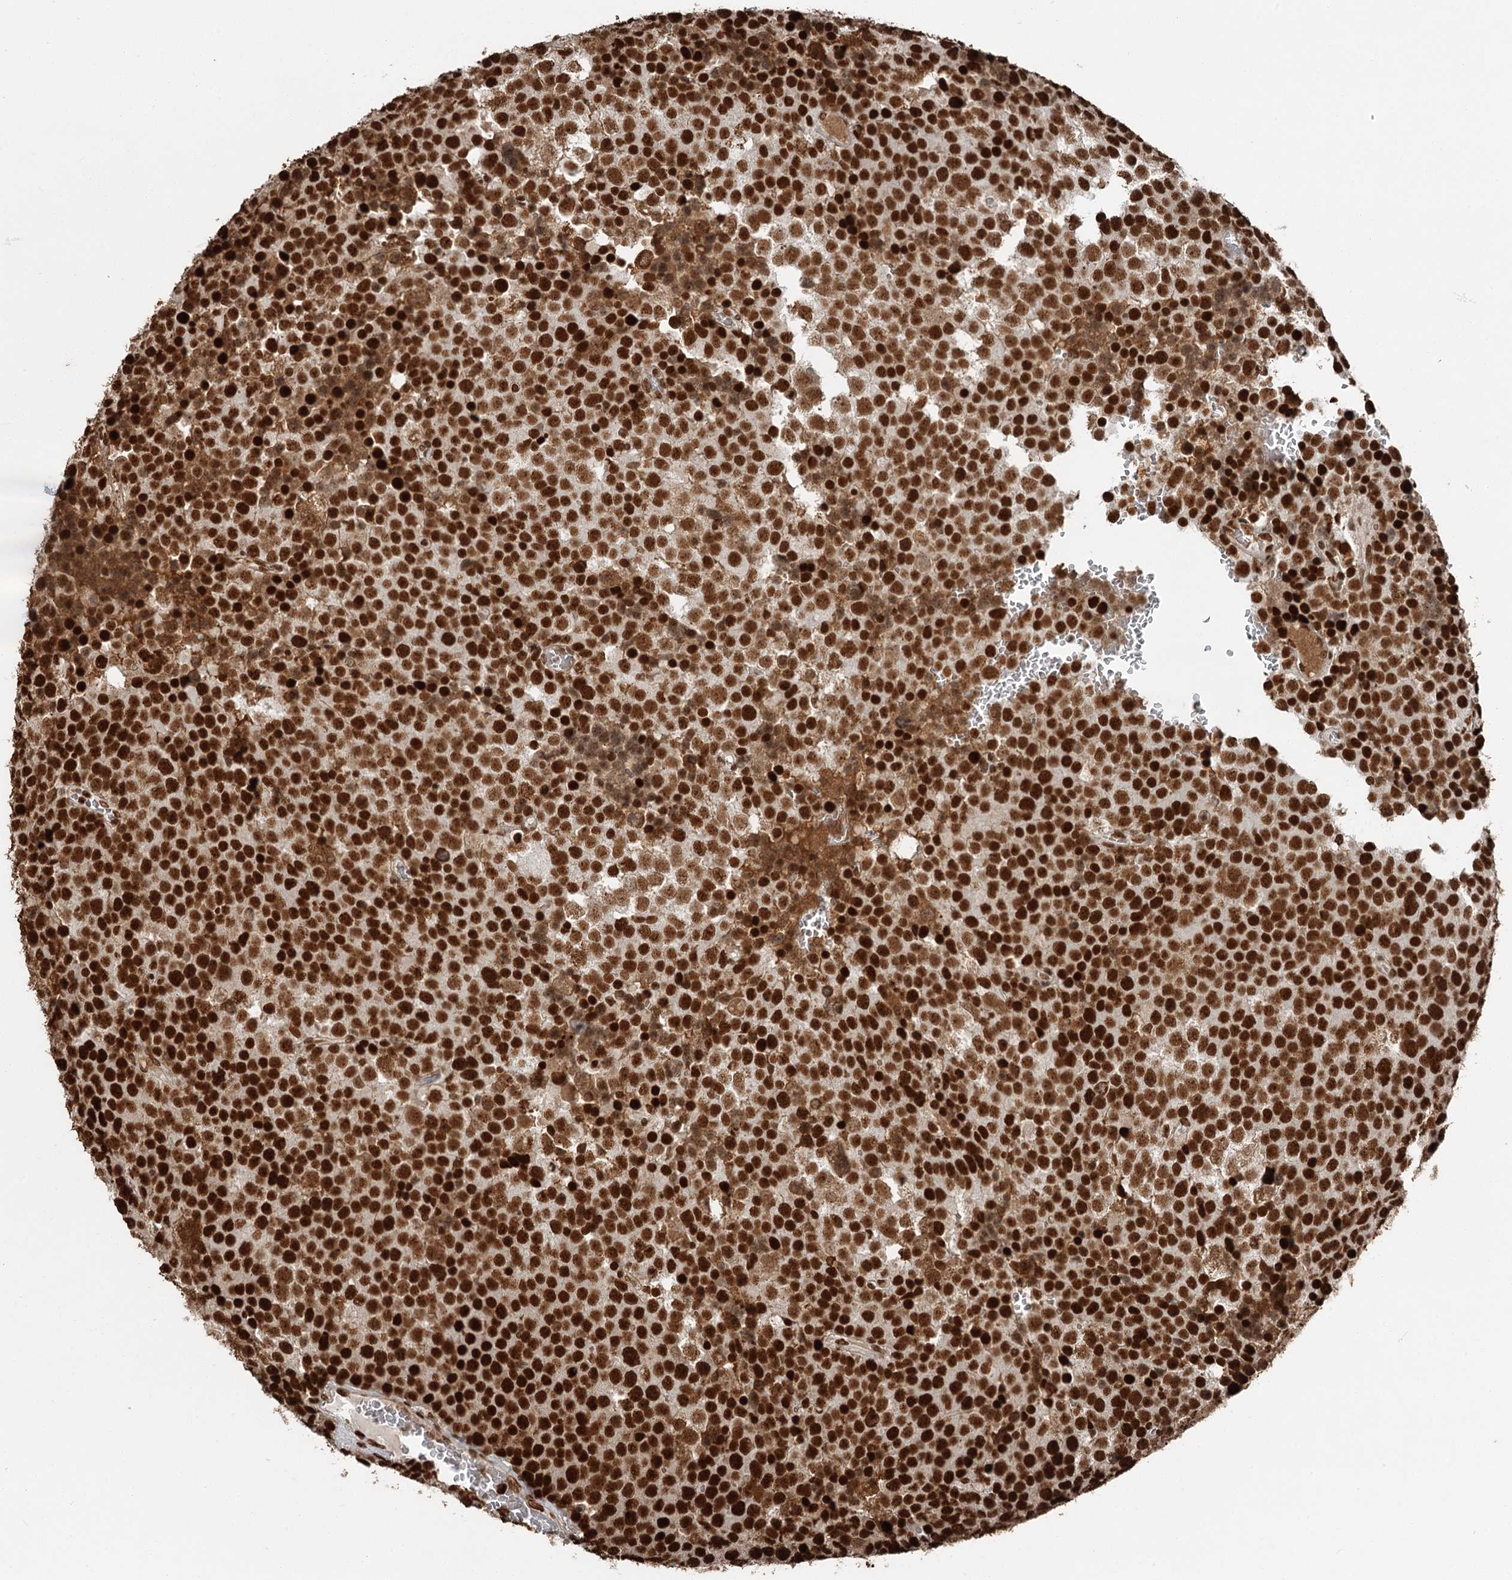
{"staining": {"intensity": "strong", "quantity": ">75%", "location": "nuclear"}, "tissue": "testis cancer", "cell_type": "Tumor cells", "image_type": "cancer", "snomed": [{"axis": "morphology", "description": "Seminoma, NOS"}, {"axis": "topography", "description": "Testis"}], "caption": "This is an image of immunohistochemistry (IHC) staining of seminoma (testis), which shows strong staining in the nuclear of tumor cells.", "gene": "RBBP7", "patient": {"sex": "male", "age": 71}}